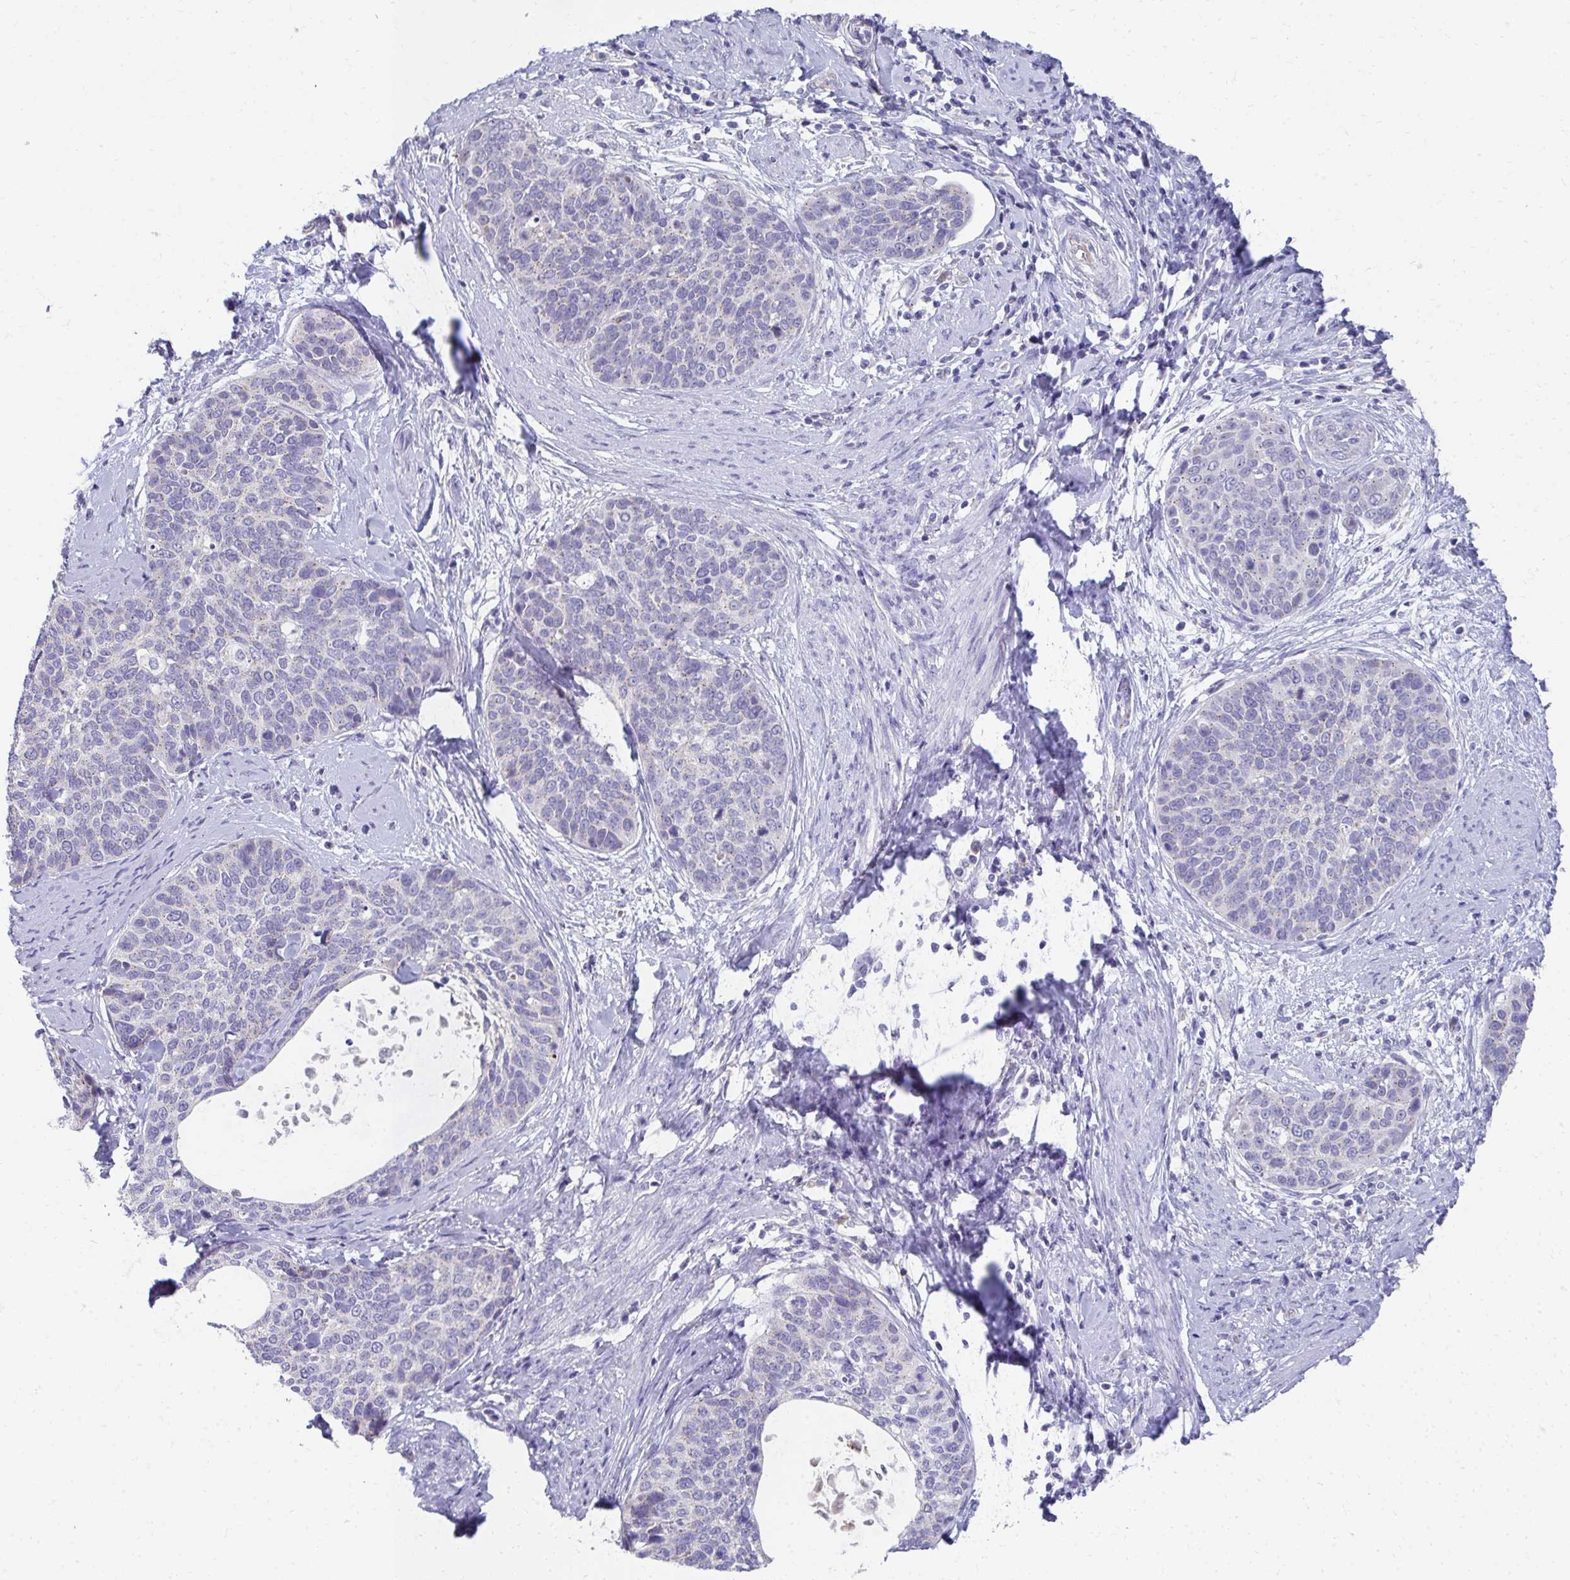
{"staining": {"intensity": "negative", "quantity": "none", "location": "none"}, "tissue": "cervical cancer", "cell_type": "Tumor cells", "image_type": "cancer", "snomed": [{"axis": "morphology", "description": "Squamous cell carcinoma, NOS"}, {"axis": "topography", "description": "Cervix"}], "caption": "High power microscopy micrograph of an IHC image of cervical cancer, revealing no significant staining in tumor cells. (IHC, brightfield microscopy, high magnification).", "gene": "TMPRSS2", "patient": {"sex": "female", "age": 69}}